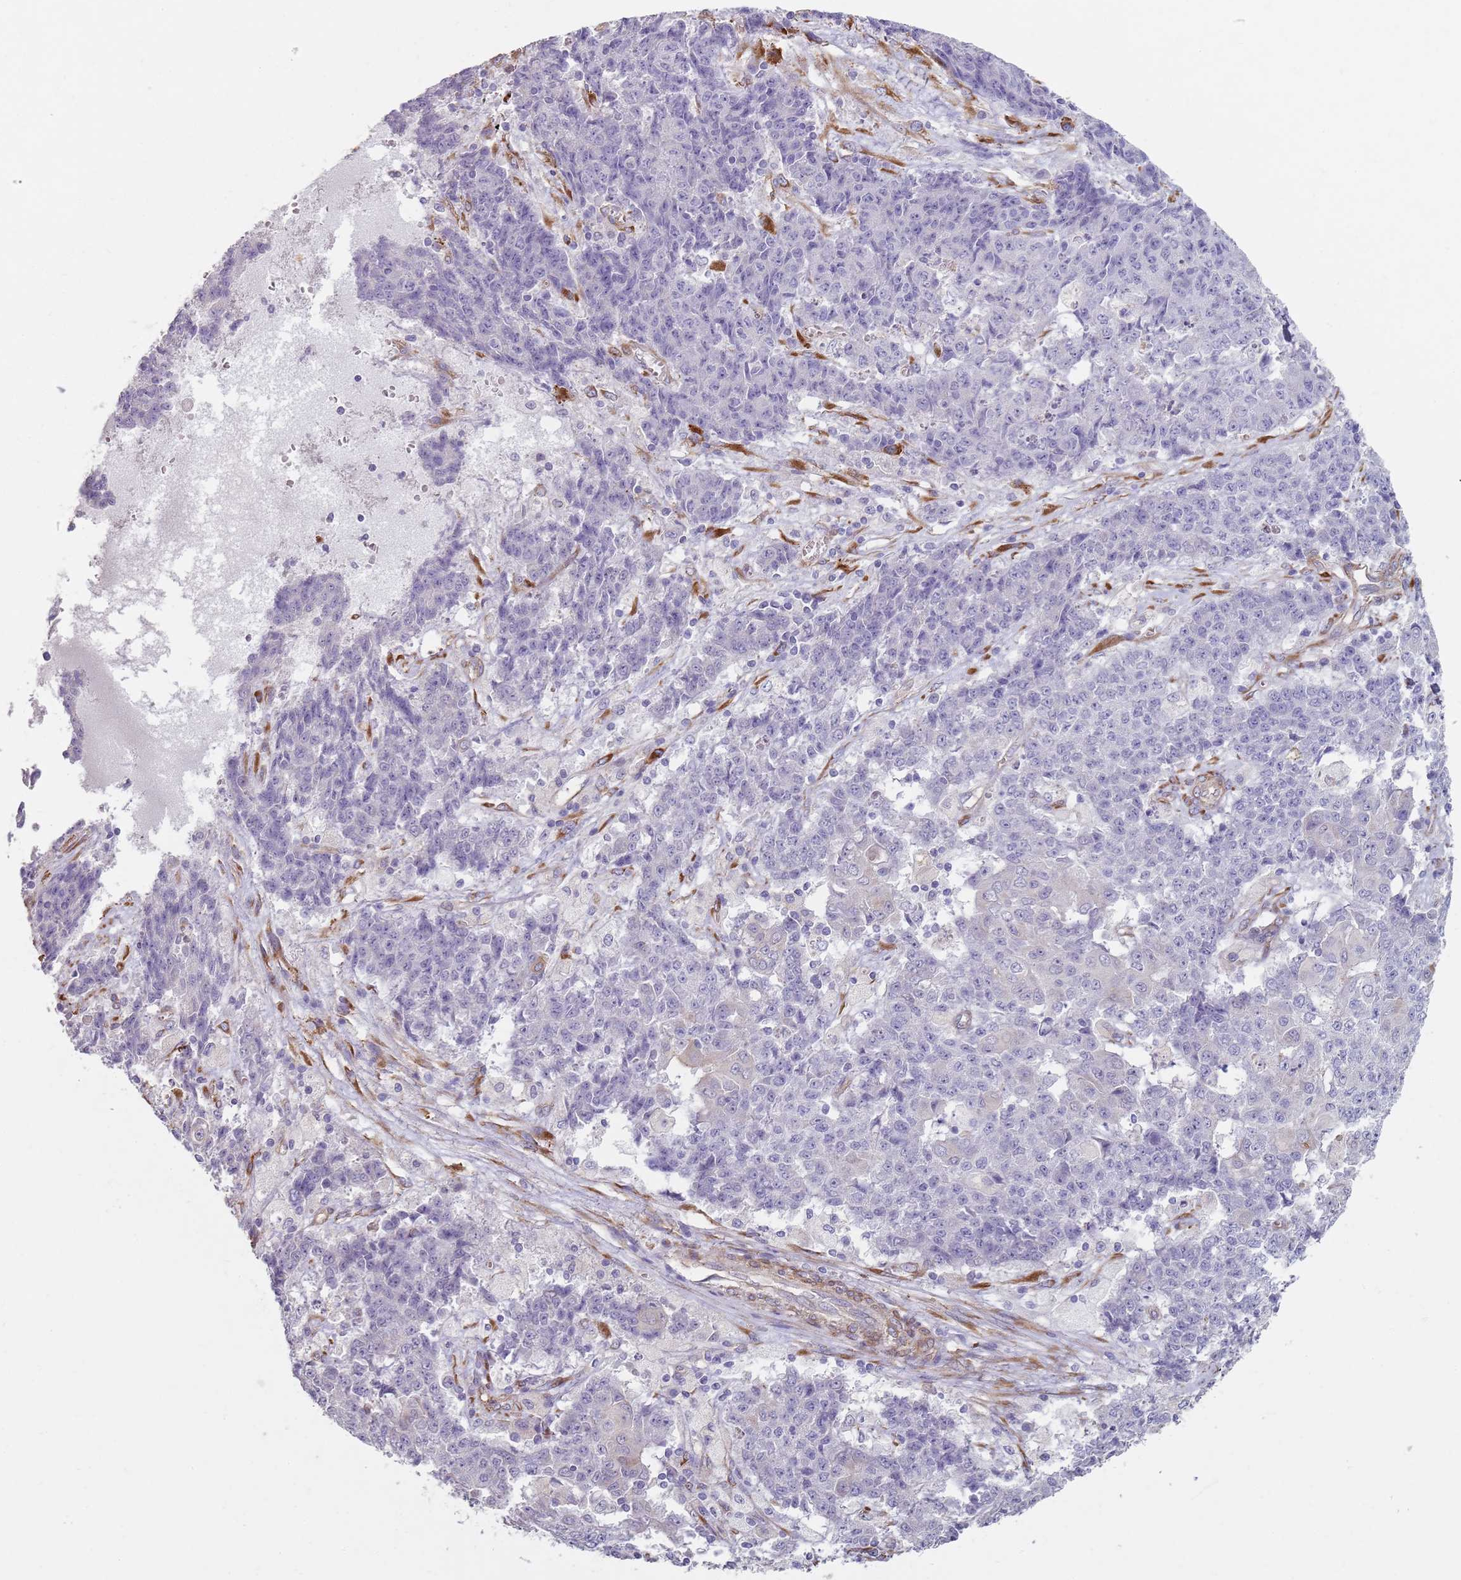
{"staining": {"intensity": "negative", "quantity": "none", "location": "none"}, "tissue": "ovarian cancer", "cell_type": "Tumor cells", "image_type": "cancer", "snomed": [{"axis": "morphology", "description": "Carcinoma, endometroid"}, {"axis": "topography", "description": "Ovary"}], "caption": "An IHC image of endometroid carcinoma (ovarian) is shown. There is no staining in tumor cells of endometroid carcinoma (ovarian).", "gene": "PHLPP2", "patient": {"sex": "female", "age": 42}}